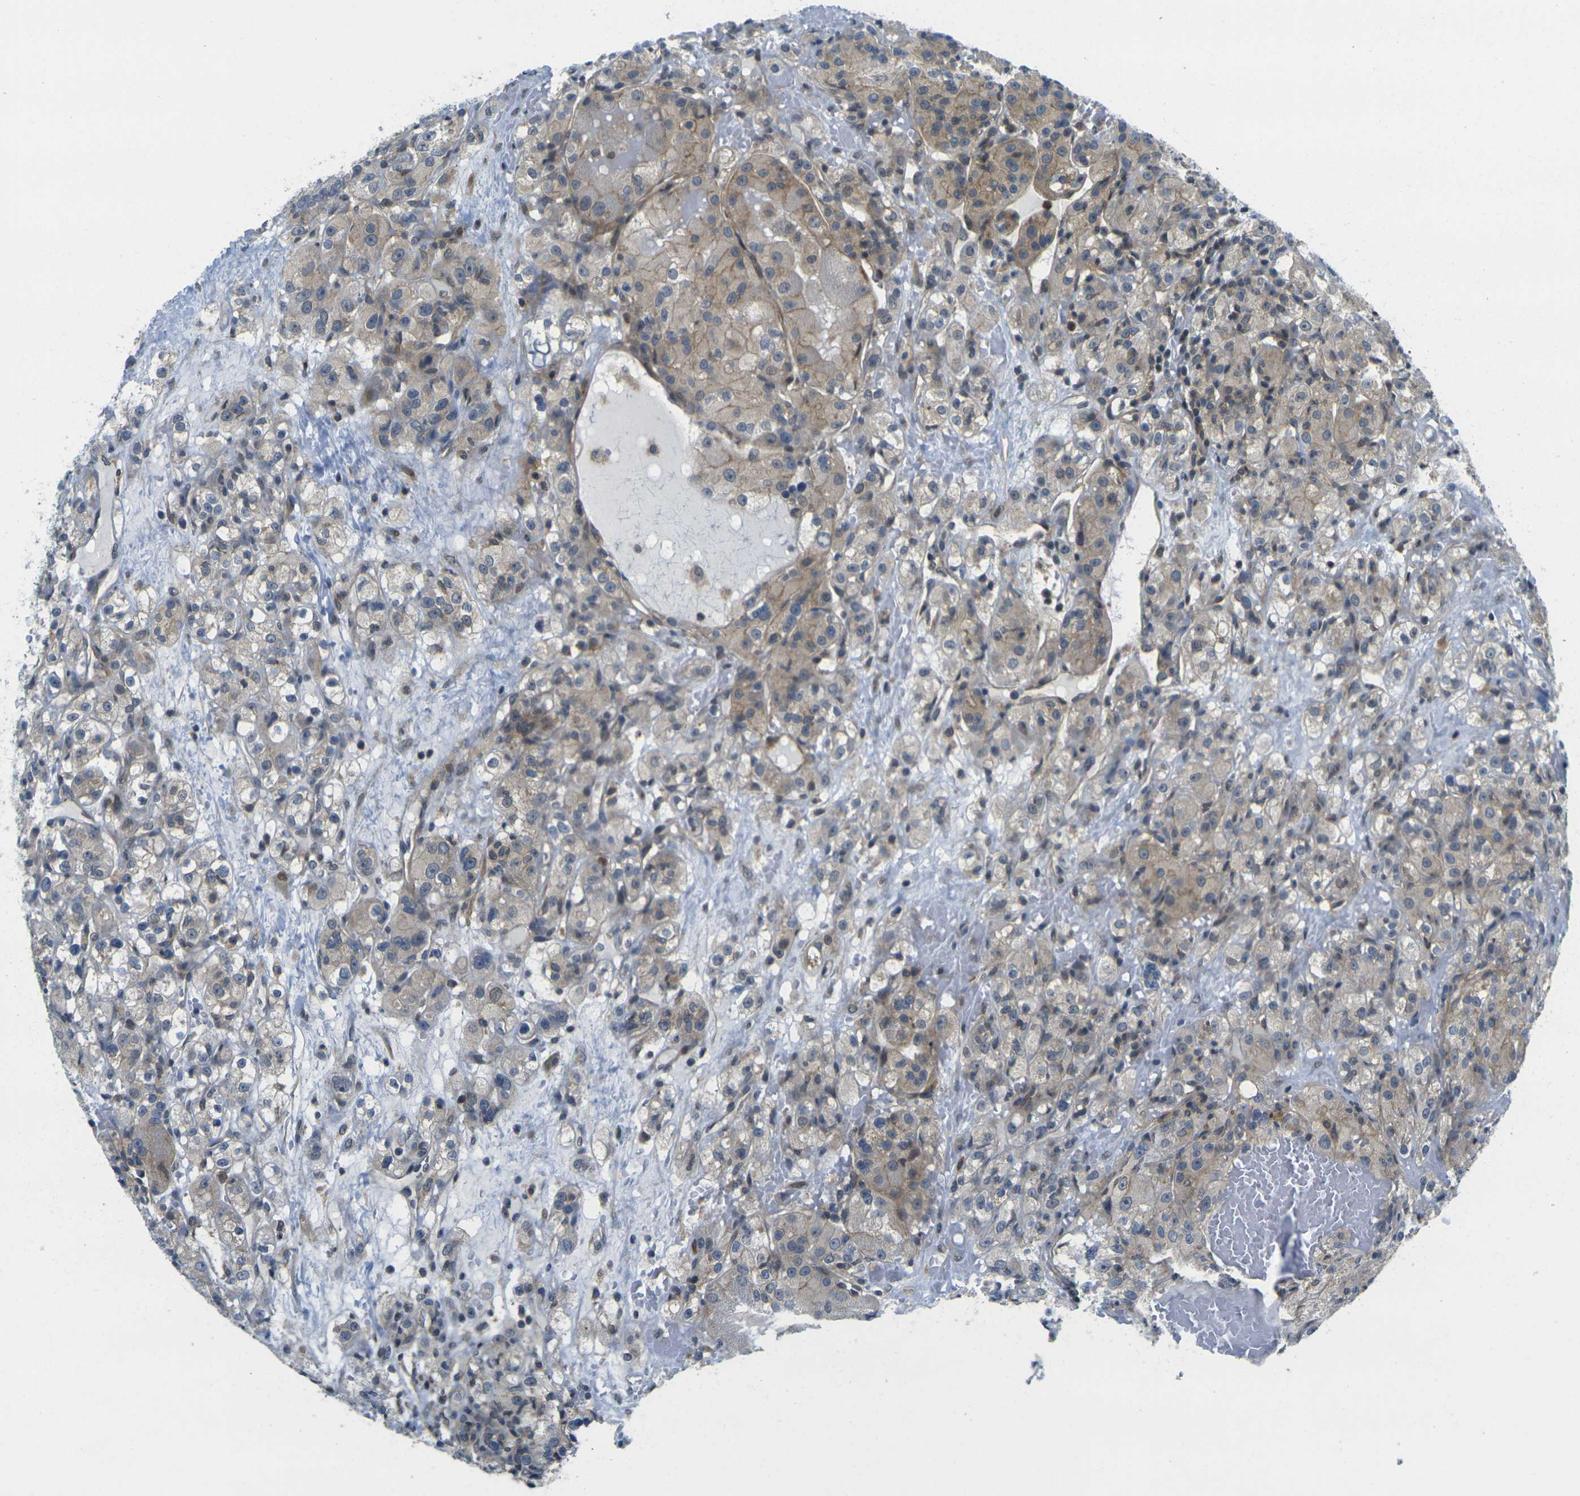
{"staining": {"intensity": "moderate", "quantity": "25%-75%", "location": "cytoplasmic/membranous"}, "tissue": "renal cancer", "cell_type": "Tumor cells", "image_type": "cancer", "snomed": [{"axis": "morphology", "description": "Normal tissue, NOS"}, {"axis": "morphology", "description": "Adenocarcinoma, NOS"}, {"axis": "topography", "description": "Kidney"}], "caption": "This photomicrograph shows immunohistochemistry staining of renal adenocarcinoma, with medium moderate cytoplasmic/membranous positivity in approximately 25%-75% of tumor cells.", "gene": "KCTD10", "patient": {"sex": "male", "age": 61}}